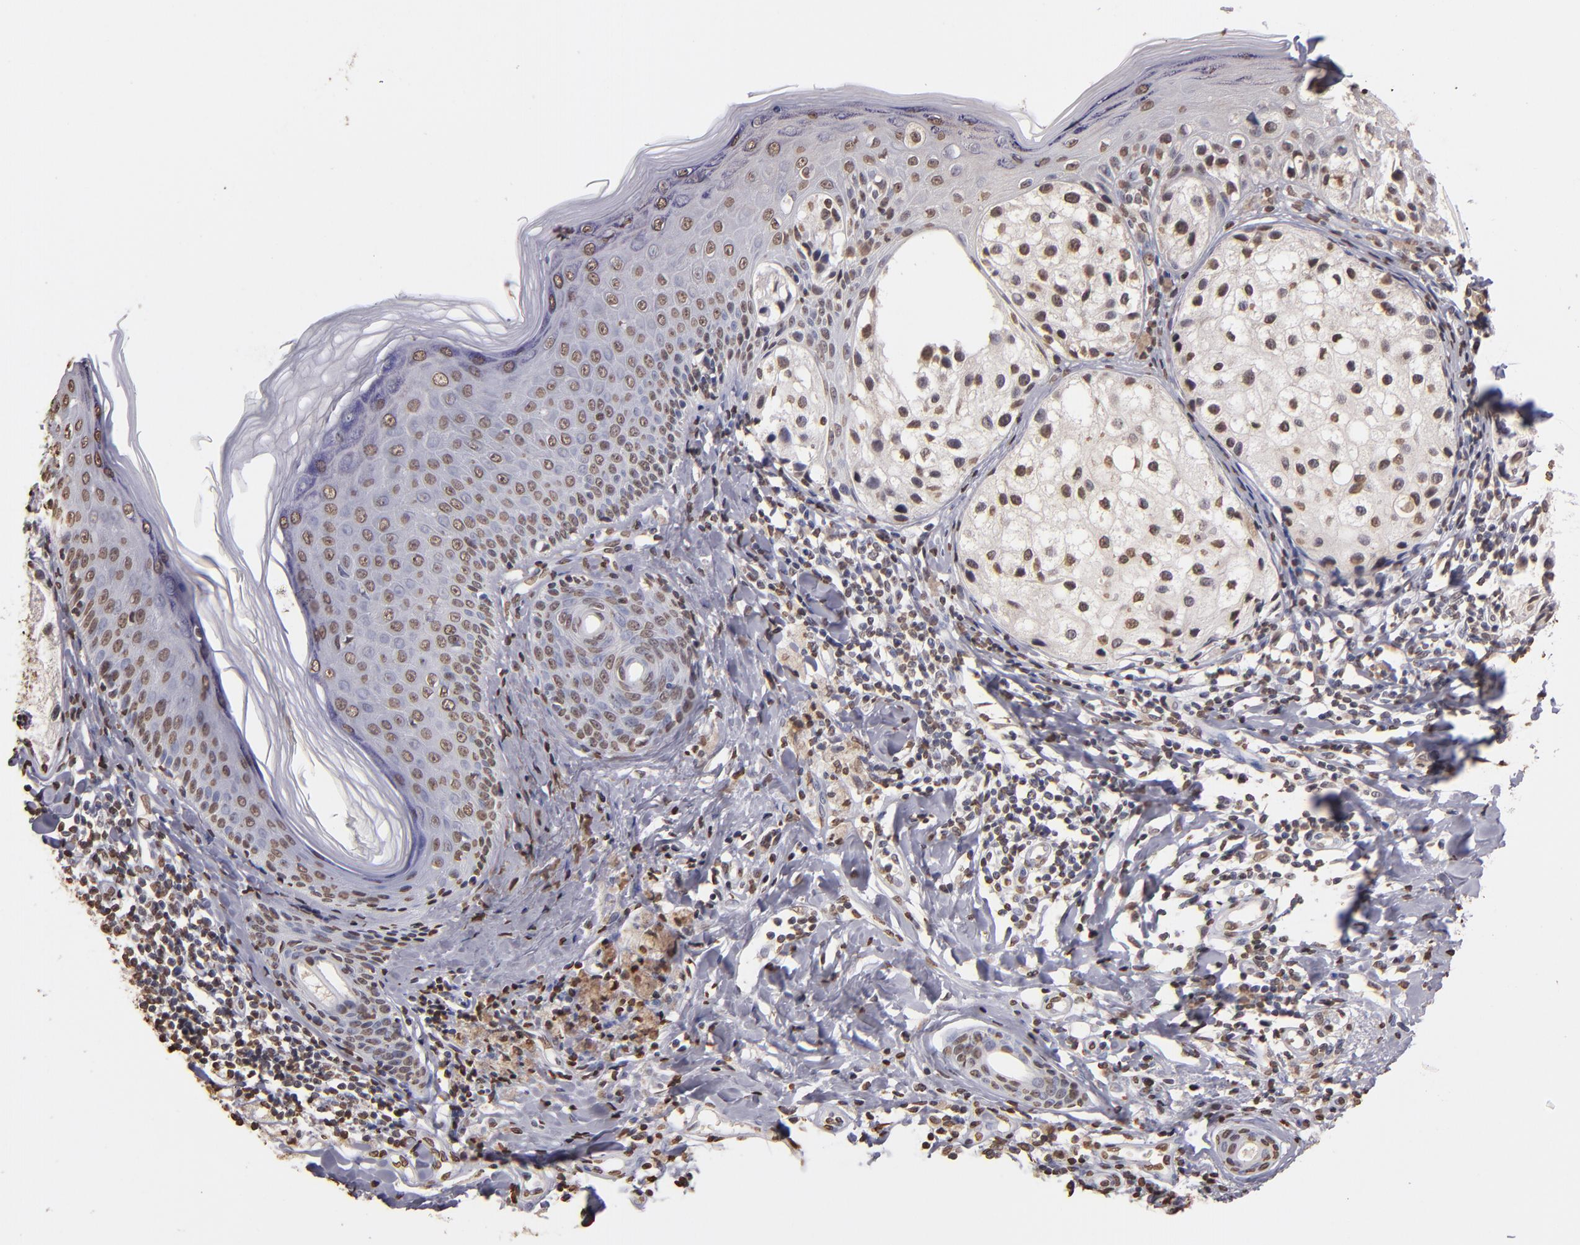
{"staining": {"intensity": "moderate", "quantity": "<25%", "location": "nuclear"}, "tissue": "melanoma", "cell_type": "Tumor cells", "image_type": "cancer", "snomed": [{"axis": "morphology", "description": "Malignant melanoma, NOS"}, {"axis": "topography", "description": "Skin"}], "caption": "Malignant melanoma stained with DAB (3,3'-diaminobenzidine) IHC exhibits low levels of moderate nuclear positivity in approximately <25% of tumor cells. (DAB (3,3'-diaminobenzidine) IHC, brown staining for protein, blue staining for nuclei).", "gene": "LBX1", "patient": {"sex": "male", "age": 23}}